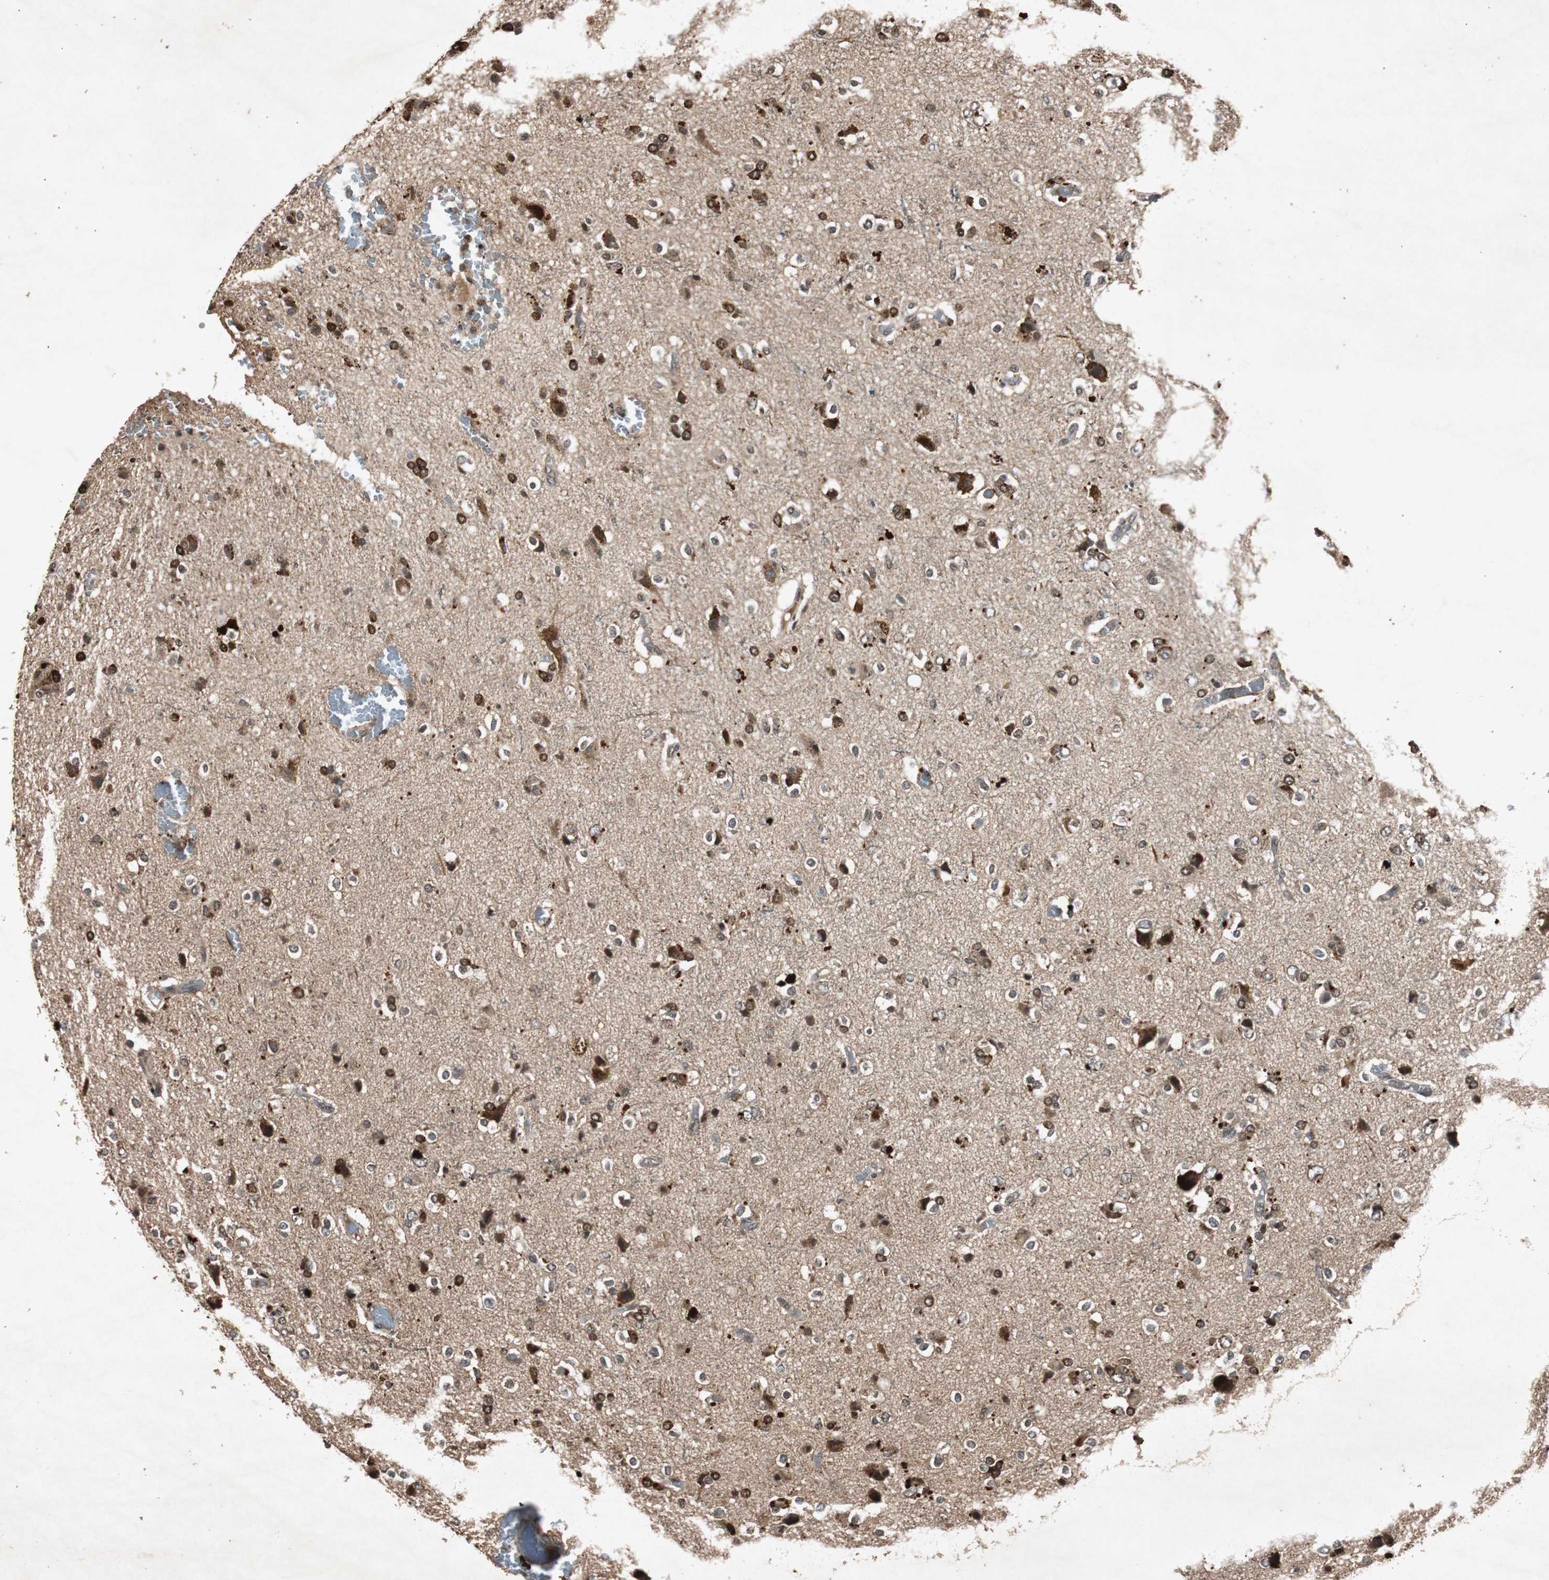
{"staining": {"intensity": "strong", "quantity": "<25%", "location": "nuclear"}, "tissue": "glioma", "cell_type": "Tumor cells", "image_type": "cancer", "snomed": [{"axis": "morphology", "description": "Glioma, malignant, High grade"}, {"axis": "topography", "description": "Brain"}], "caption": "DAB immunohistochemical staining of glioma demonstrates strong nuclear protein expression in about <25% of tumor cells.", "gene": "SLIT2", "patient": {"sex": "male", "age": 47}}